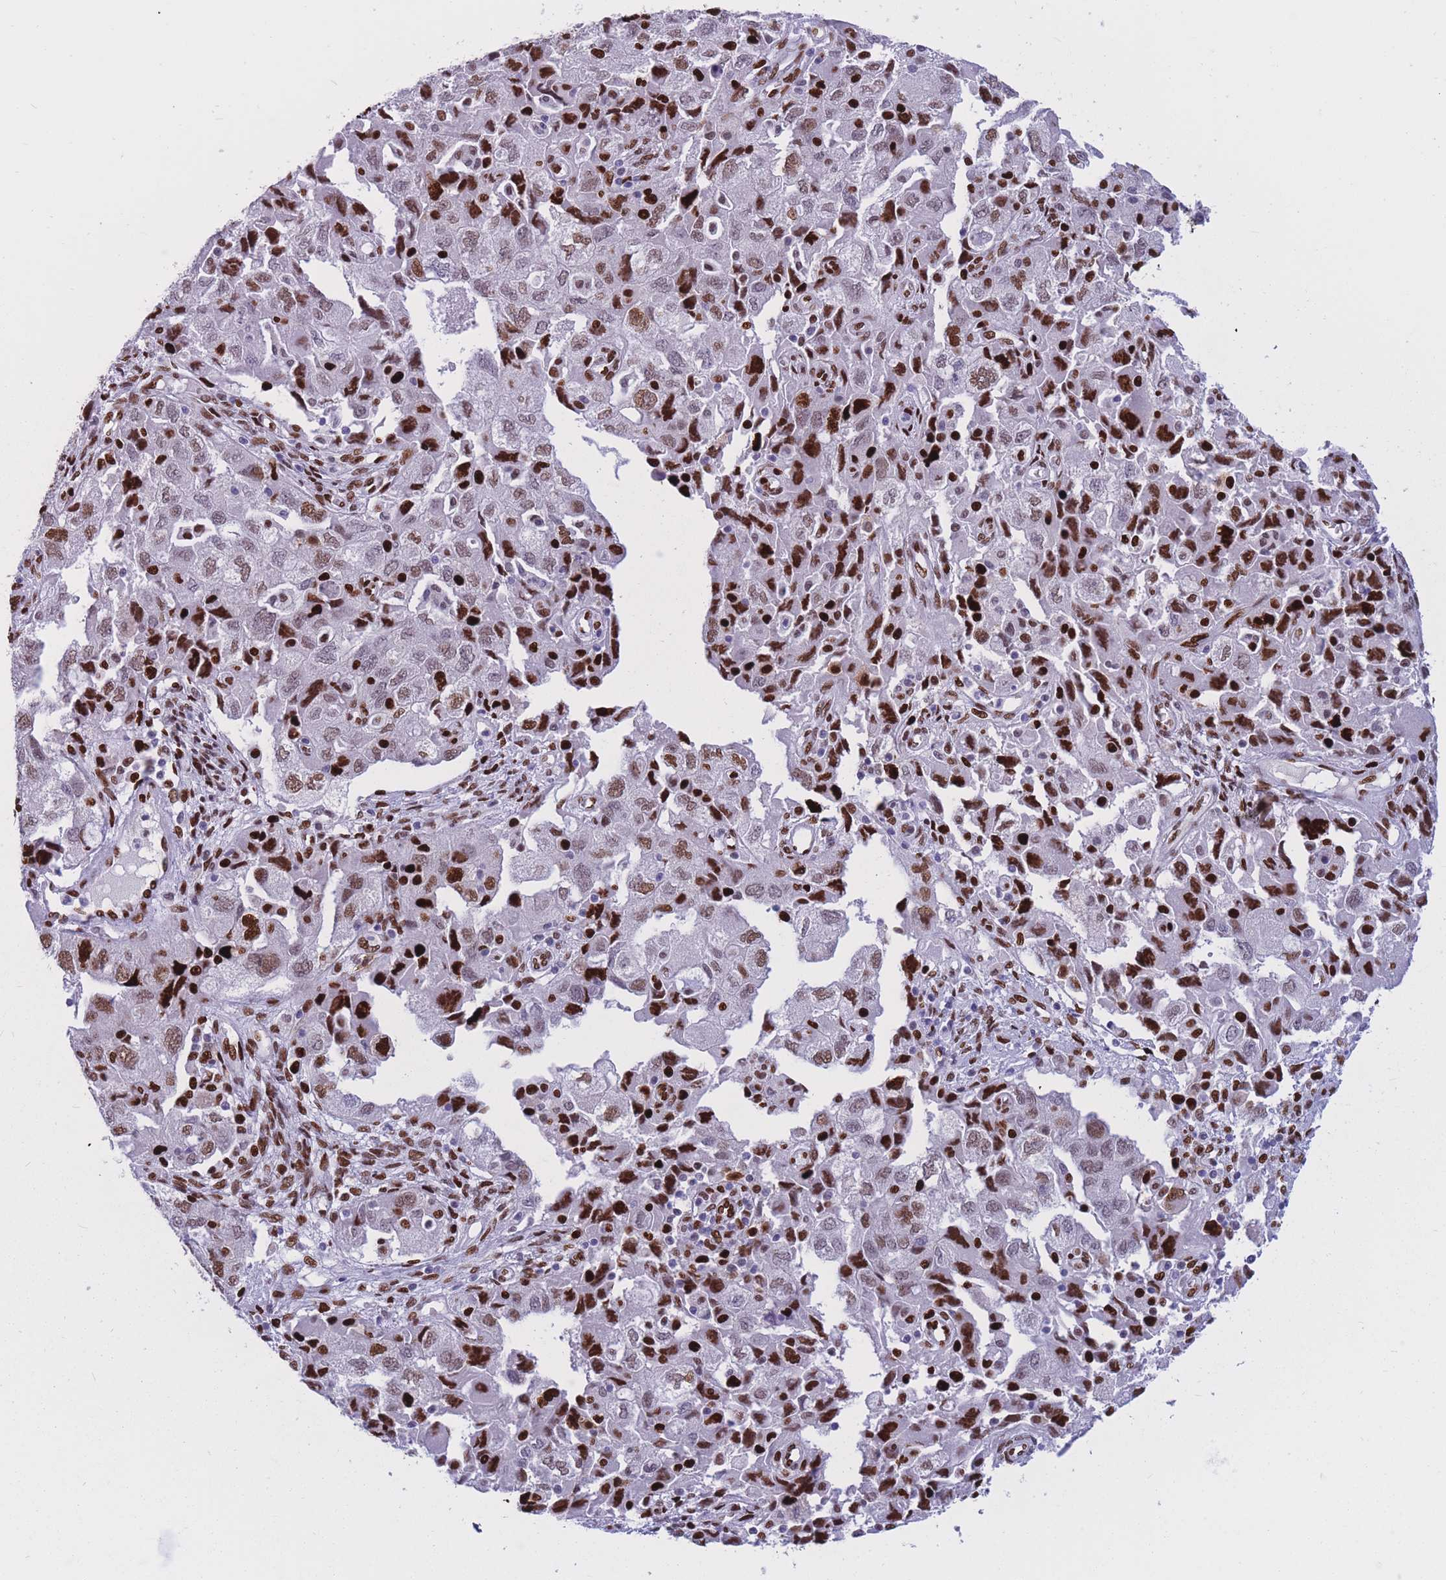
{"staining": {"intensity": "strong", "quantity": "25%-75%", "location": "nuclear"}, "tissue": "ovarian cancer", "cell_type": "Tumor cells", "image_type": "cancer", "snomed": [{"axis": "morphology", "description": "Carcinoma, NOS"}, {"axis": "morphology", "description": "Cystadenocarcinoma, serous, NOS"}, {"axis": "topography", "description": "Ovary"}], "caption": "The immunohistochemical stain highlights strong nuclear staining in tumor cells of ovarian serous cystadenocarcinoma tissue.", "gene": "NASP", "patient": {"sex": "female", "age": 69}}